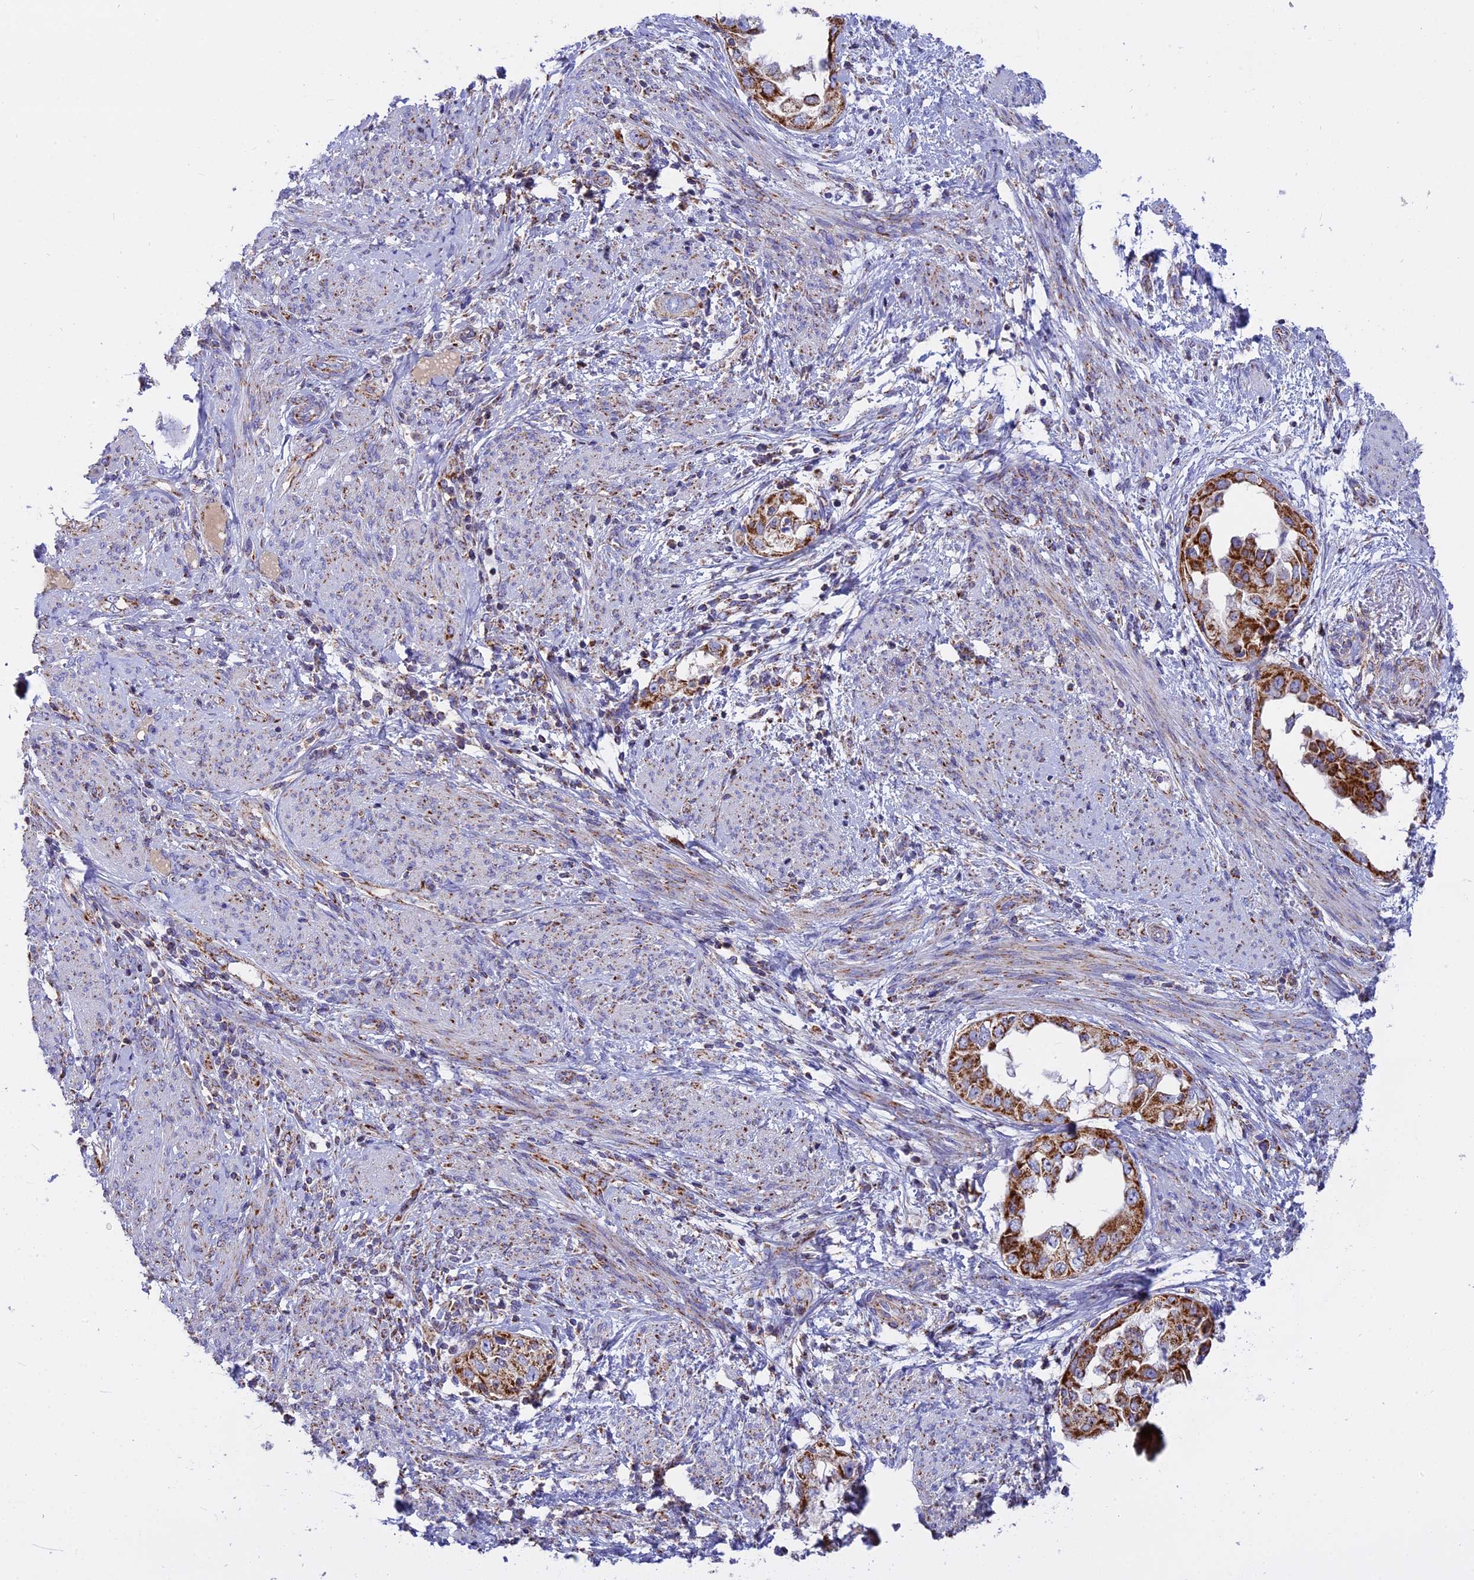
{"staining": {"intensity": "strong", "quantity": ">75%", "location": "cytoplasmic/membranous"}, "tissue": "endometrial cancer", "cell_type": "Tumor cells", "image_type": "cancer", "snomed": [{"axis": "morphology", "description": "Adenocarcinoma, NOS"}, {"axis": "topography", "description": "Endometrium"}], "caption": "Human endometrial adenocarcinoma stained with a protein marker exhibits strong staining in tumor cells.", "gene": "MRPS34", "patient": {"sex": "female", "age": 85}}